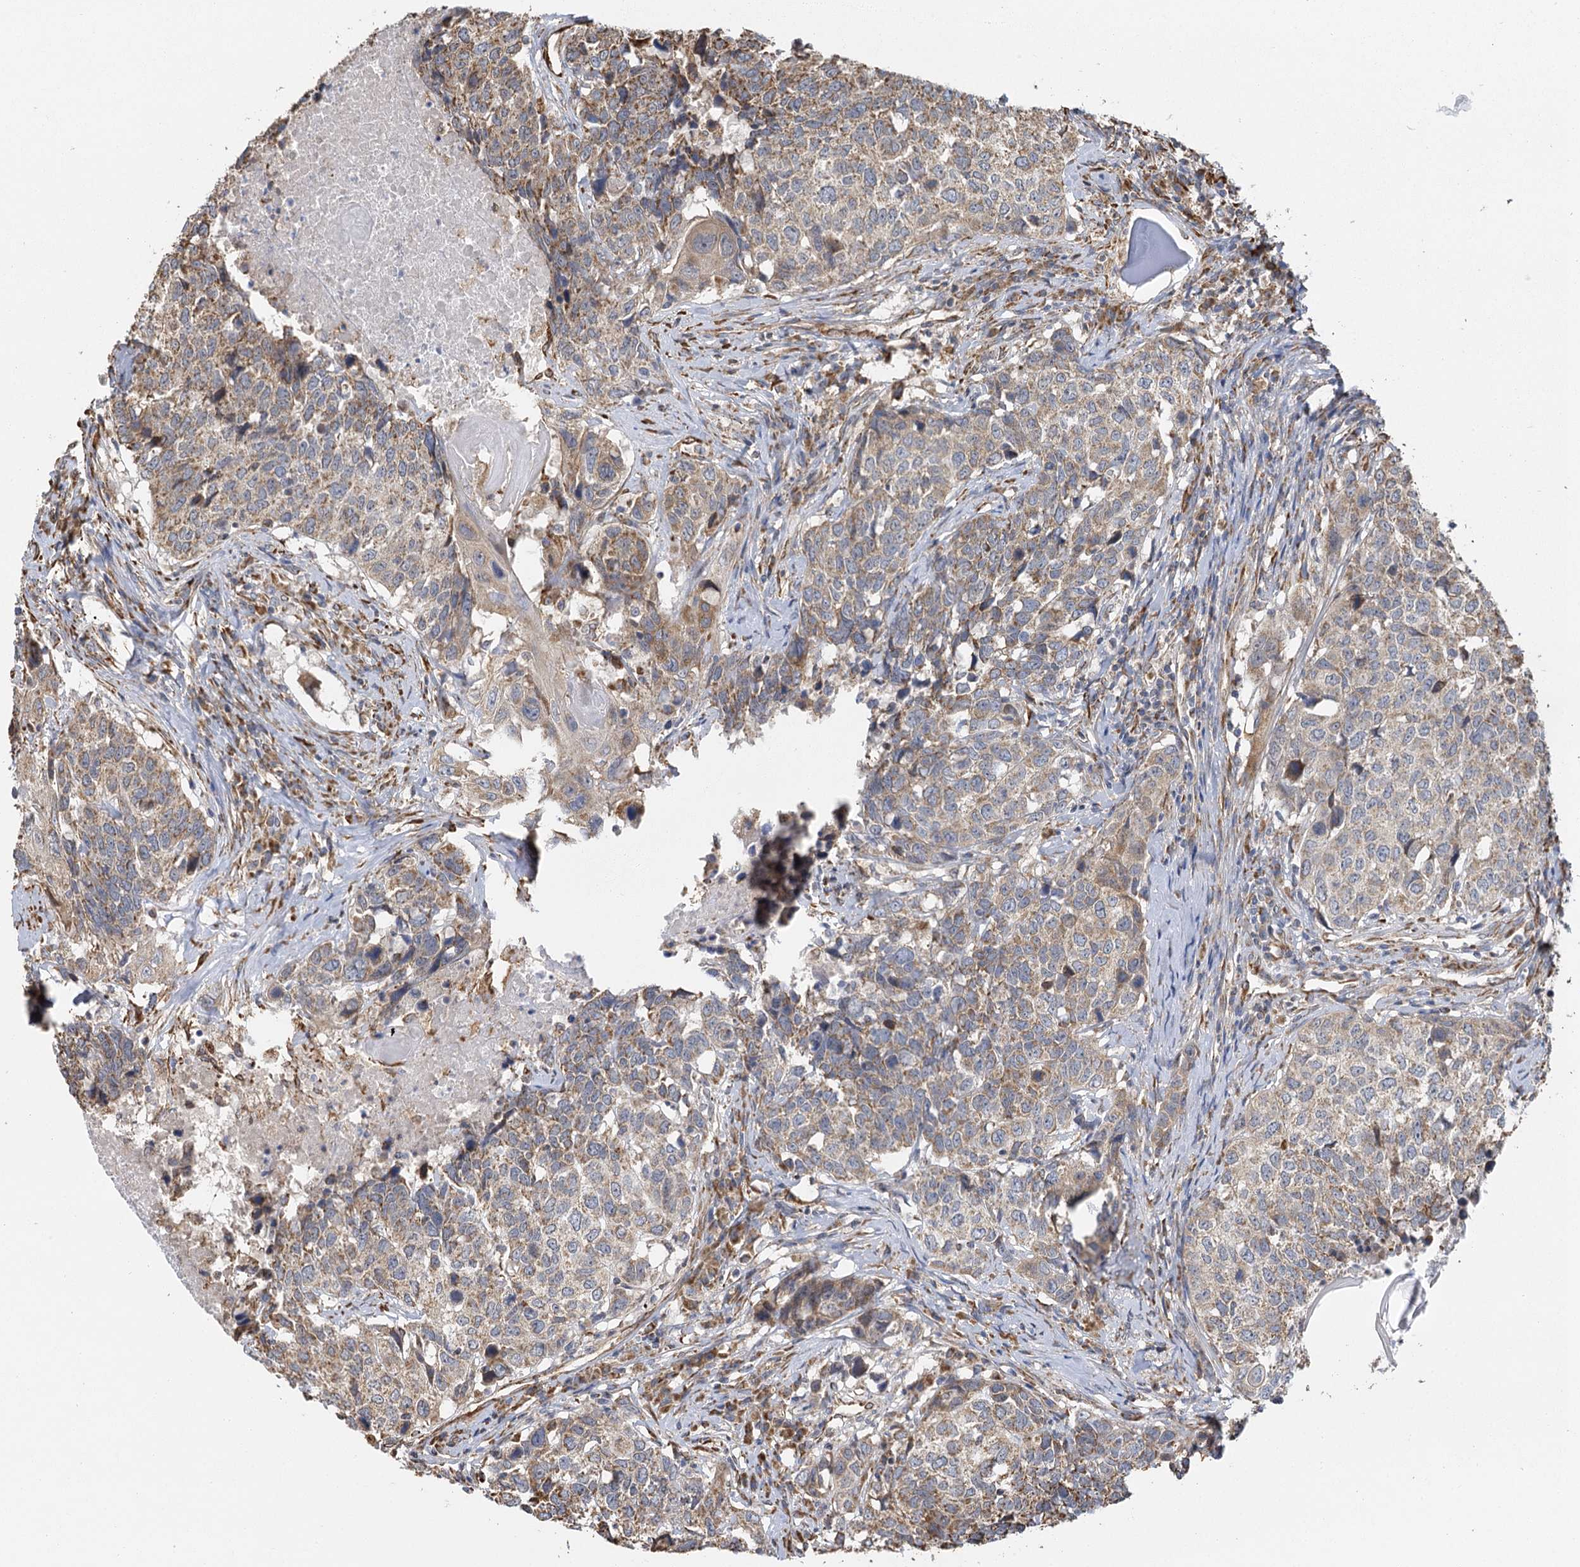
{"staining": {"intensity": "weak", "quantity": ">75%", "location": "cytoplasmic/membranous"}, "tissue": "head and neck cancer", "cell_type": "Tumor cells", "image_type": "cancer", "snomed": [{"axis": "morphology", "description": "Squamous cell carcinoma, NOS"}, {"axis": "topography", "description": "Head-Neck"}], "caption": "Immunohistochemical staining of head and neck squamous cell carcinoma exhibits low levels of weak cytoplasmic/membranous protein staining in approximately >75% of tumor cells.", "gene": "IL11RA", "patient": {"sex": "male", "age": 66}}